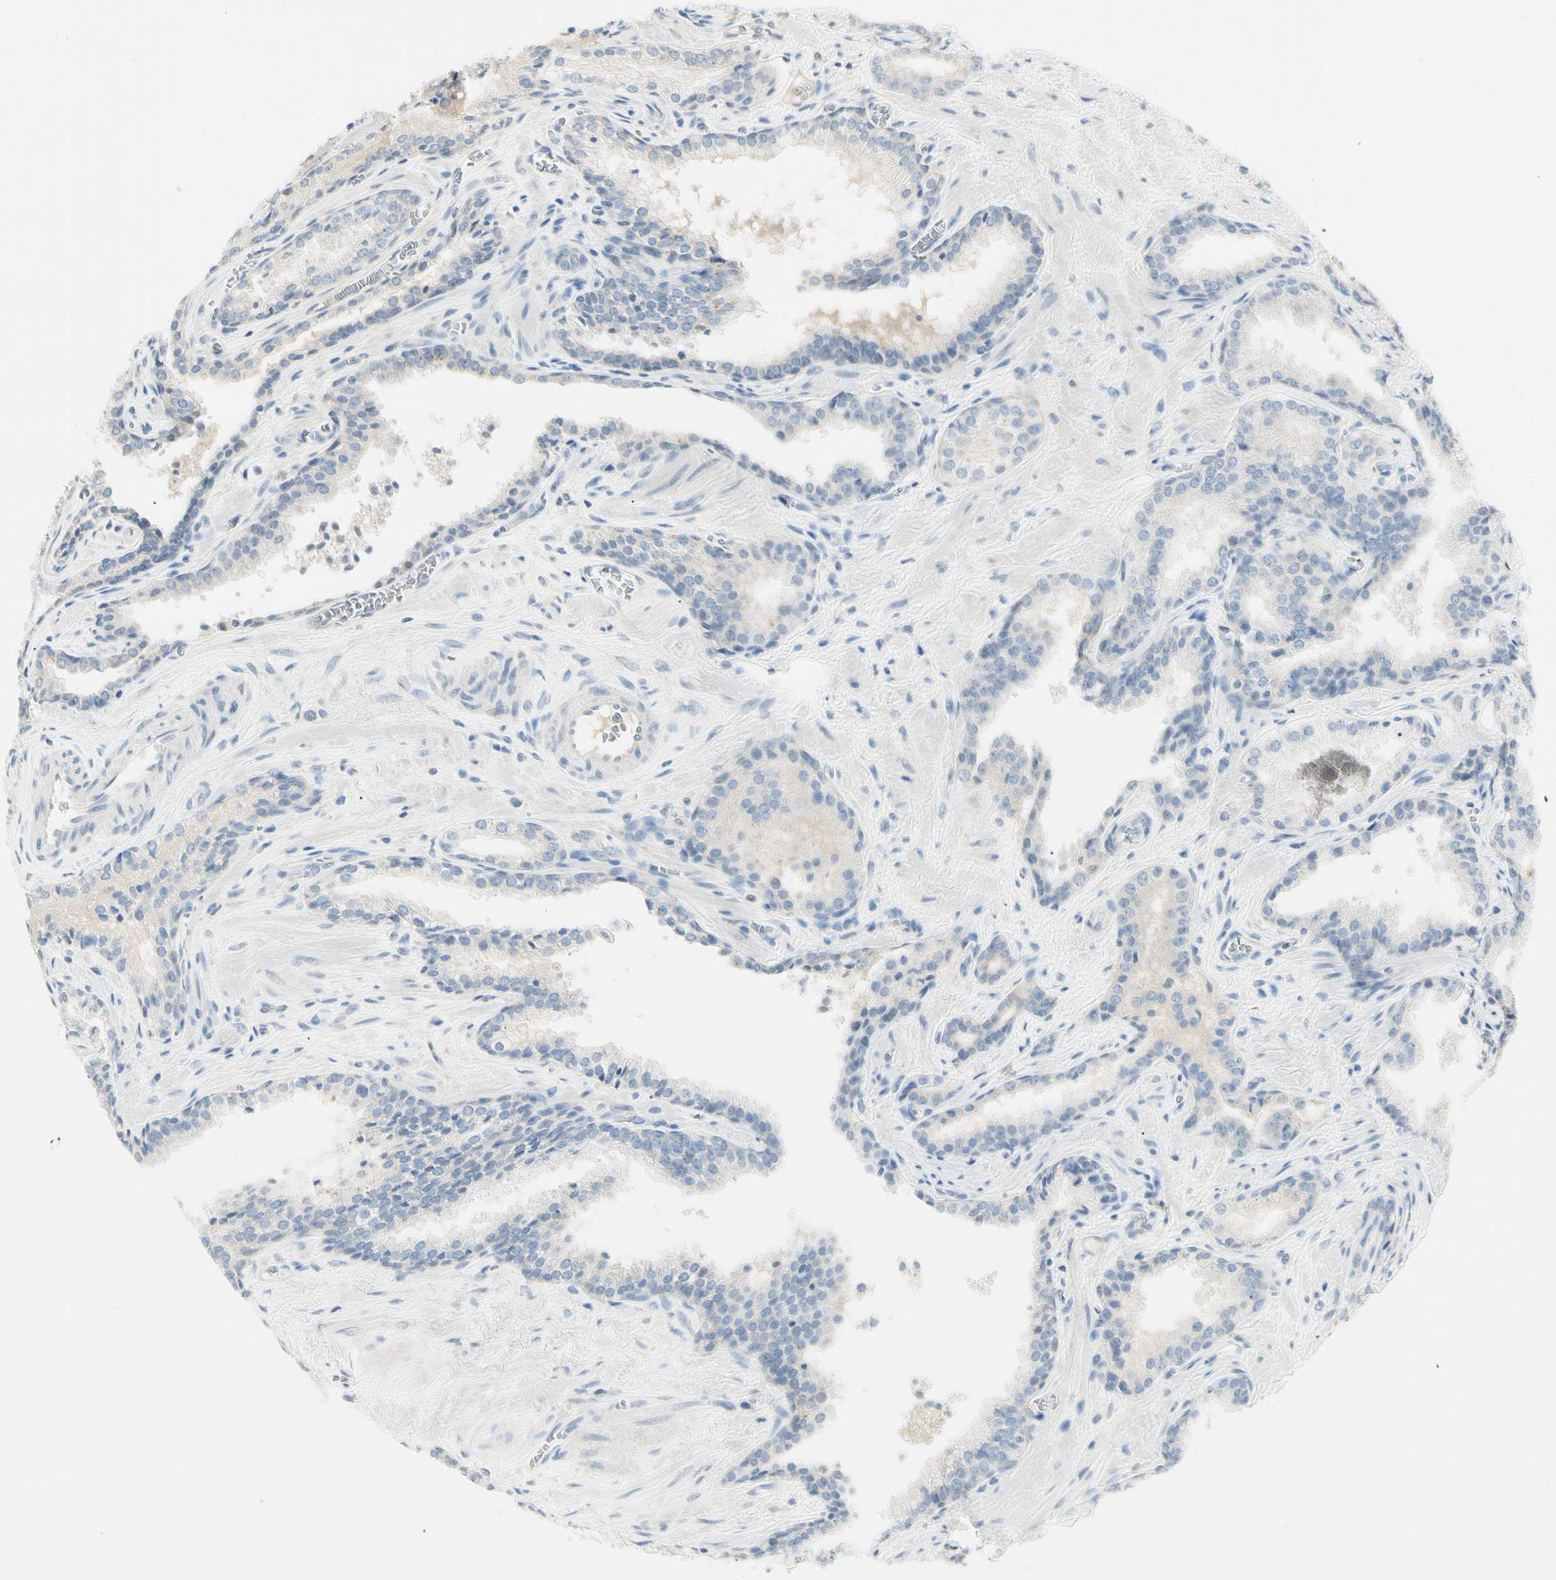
{"staining": {"intensity": "negative", "quantity": "none", "location": "none"}, "tissue": "prostate cancer", "cell_type": "Tumor cells", "image_type": "cancer", "snomed": [{"axis": "morphology", "description": "Adenocarcinoma, Low grade"}, {"axis": "topography", "description": "Prostate"}], "caption": "IHC photomicrograph of prostate cancer (low-grade adenocarcinoma) stained for a protein (brown), which demonstrates no staining in tumor cells. Brightfield microscopy of IHC stained with DAB (brown) and hematoxylin (blue), captured at high magnification.", "gene": "ALDH18A1", "patient": {"sex": "male", "age": 60}}